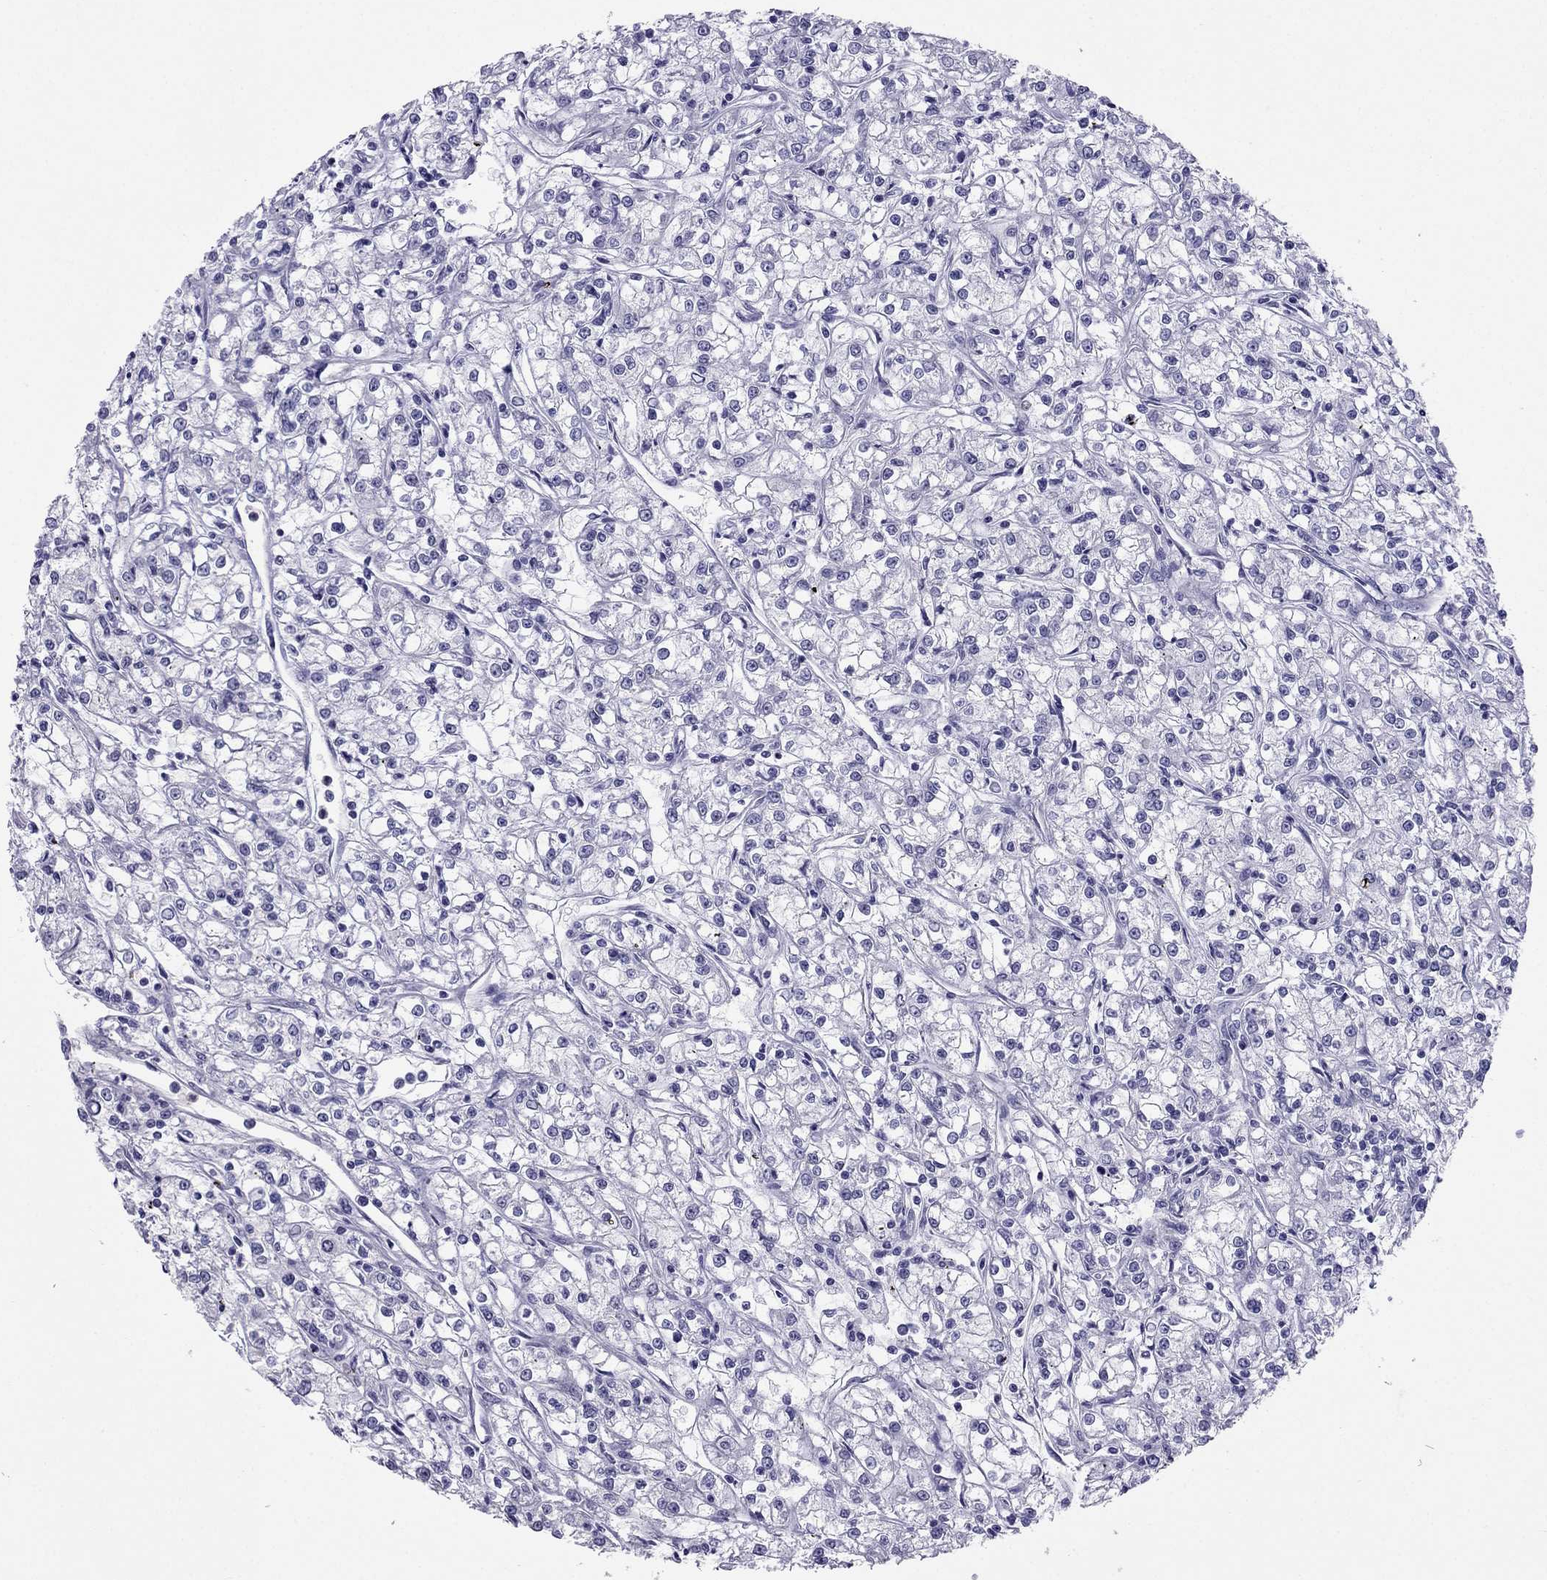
{"staining": {"intensity": "negative", "quantity": "none", "location": "none"}, "tissue": "renal cancer", "cell_type": "Tumor cells", "image_type": "cancer", "snomed": [{"axis": "morphology", "description": "Adenocarcinoma, NOS"}, {"axis": "topography", "description": "Kidney"}], "caption": "Immunohistochemistry (IHC) image of adenocarcinoma (renal) stained for a protein (brown), which shows no staining in tumor cells.", "gene": "CROCC2", "patient": {"sex": "female", "age": 59}}